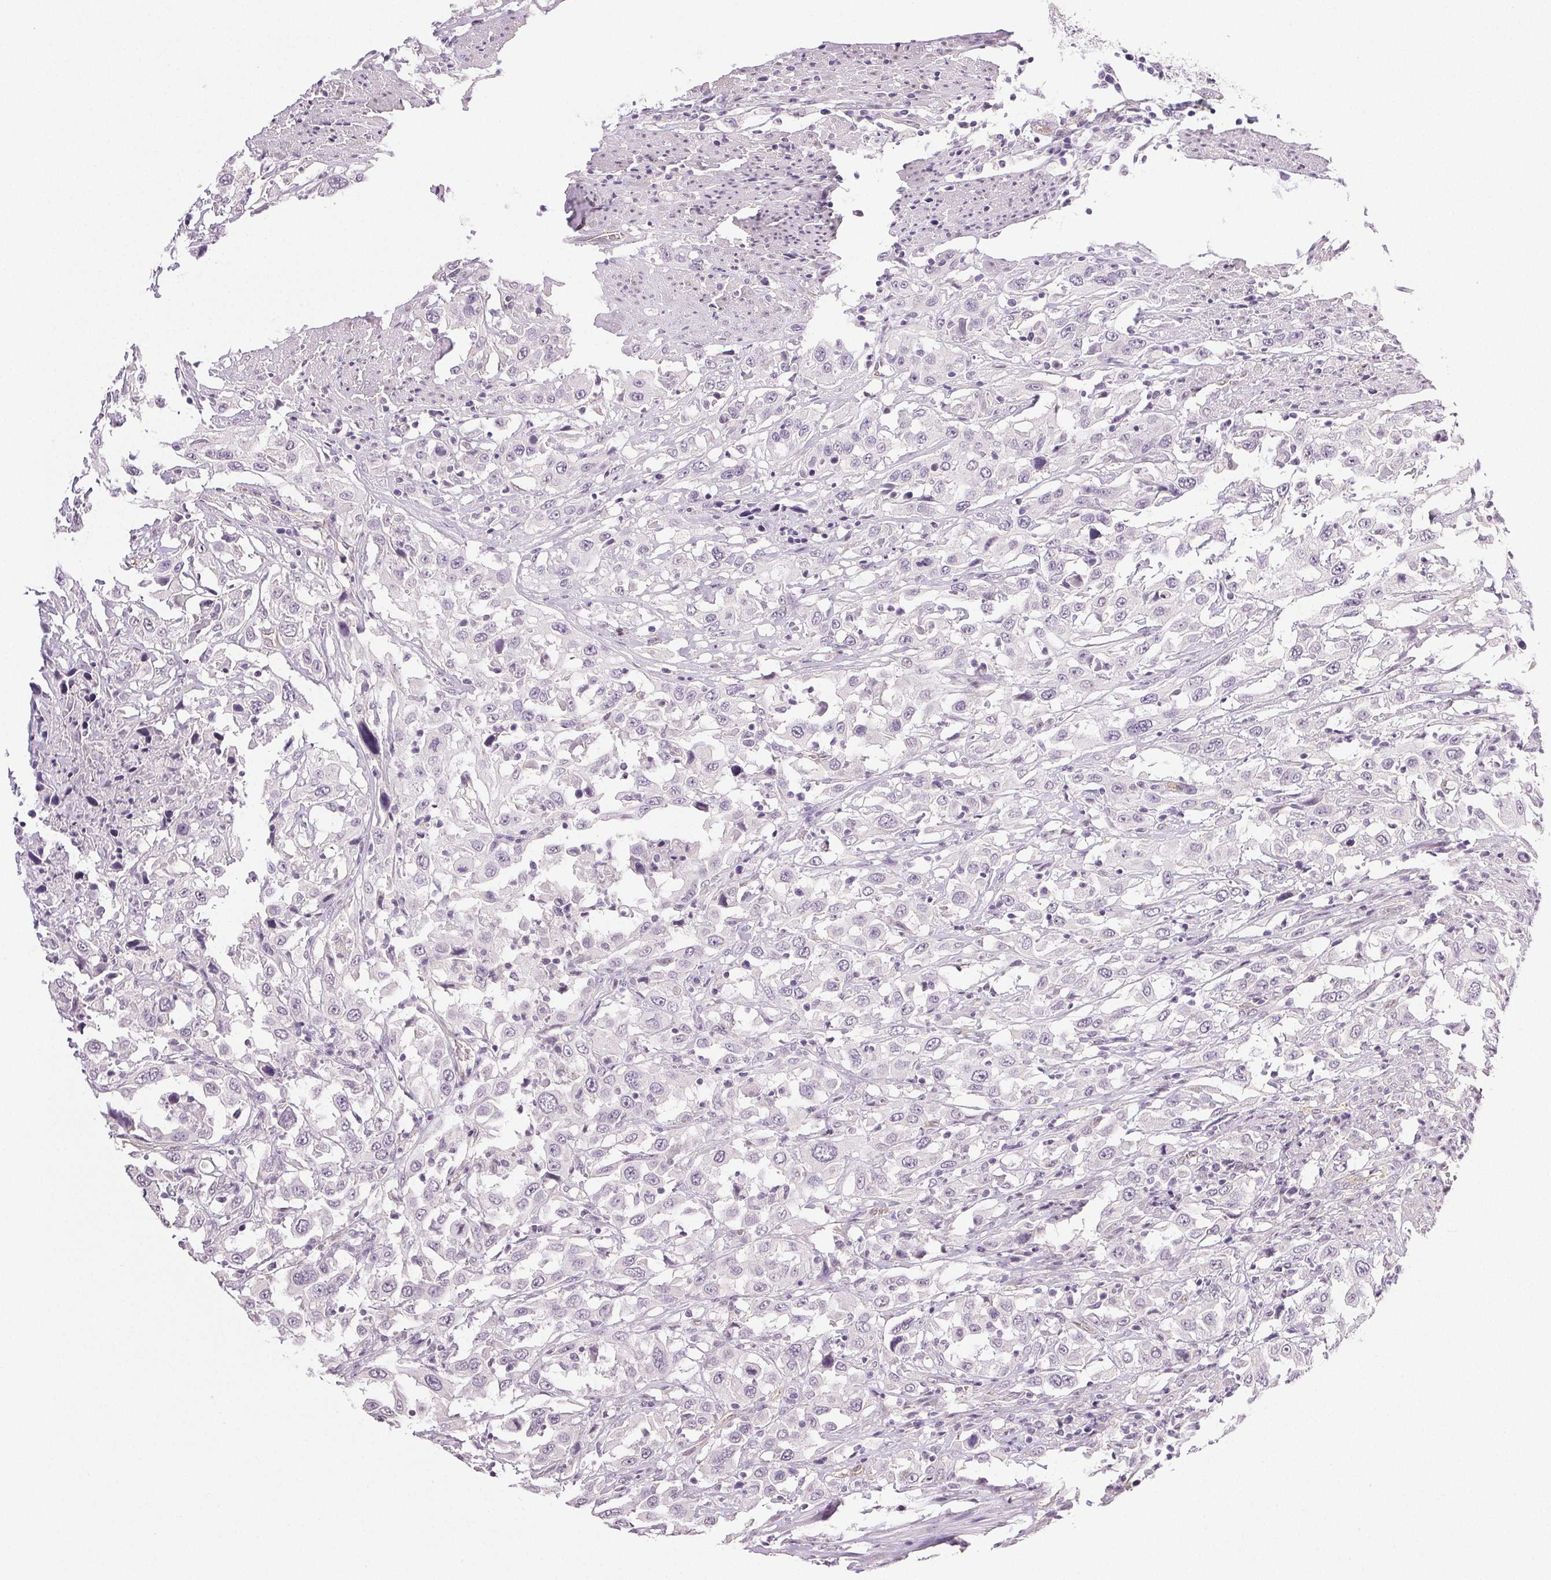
{"staining": {"intensity": "negative", "quantity": "none", "location": "none"}, "tissue": "urothelial cancer", "cell_type": "Tumor cells", "image_type": "cancer", "snomed": [{"axis": "morphology", "description": "Urothelial carcinoma, High grade"}, {"axis": "topography", "description": "Urinary bladder"}], "caption": "This is an immunohistochemistry (IHC) image of human high-grade urothelial carcinoma. There is no expression in tumor cells.", "gene": "PLCB1", "patient": {"sex": "male", "age": 61}}